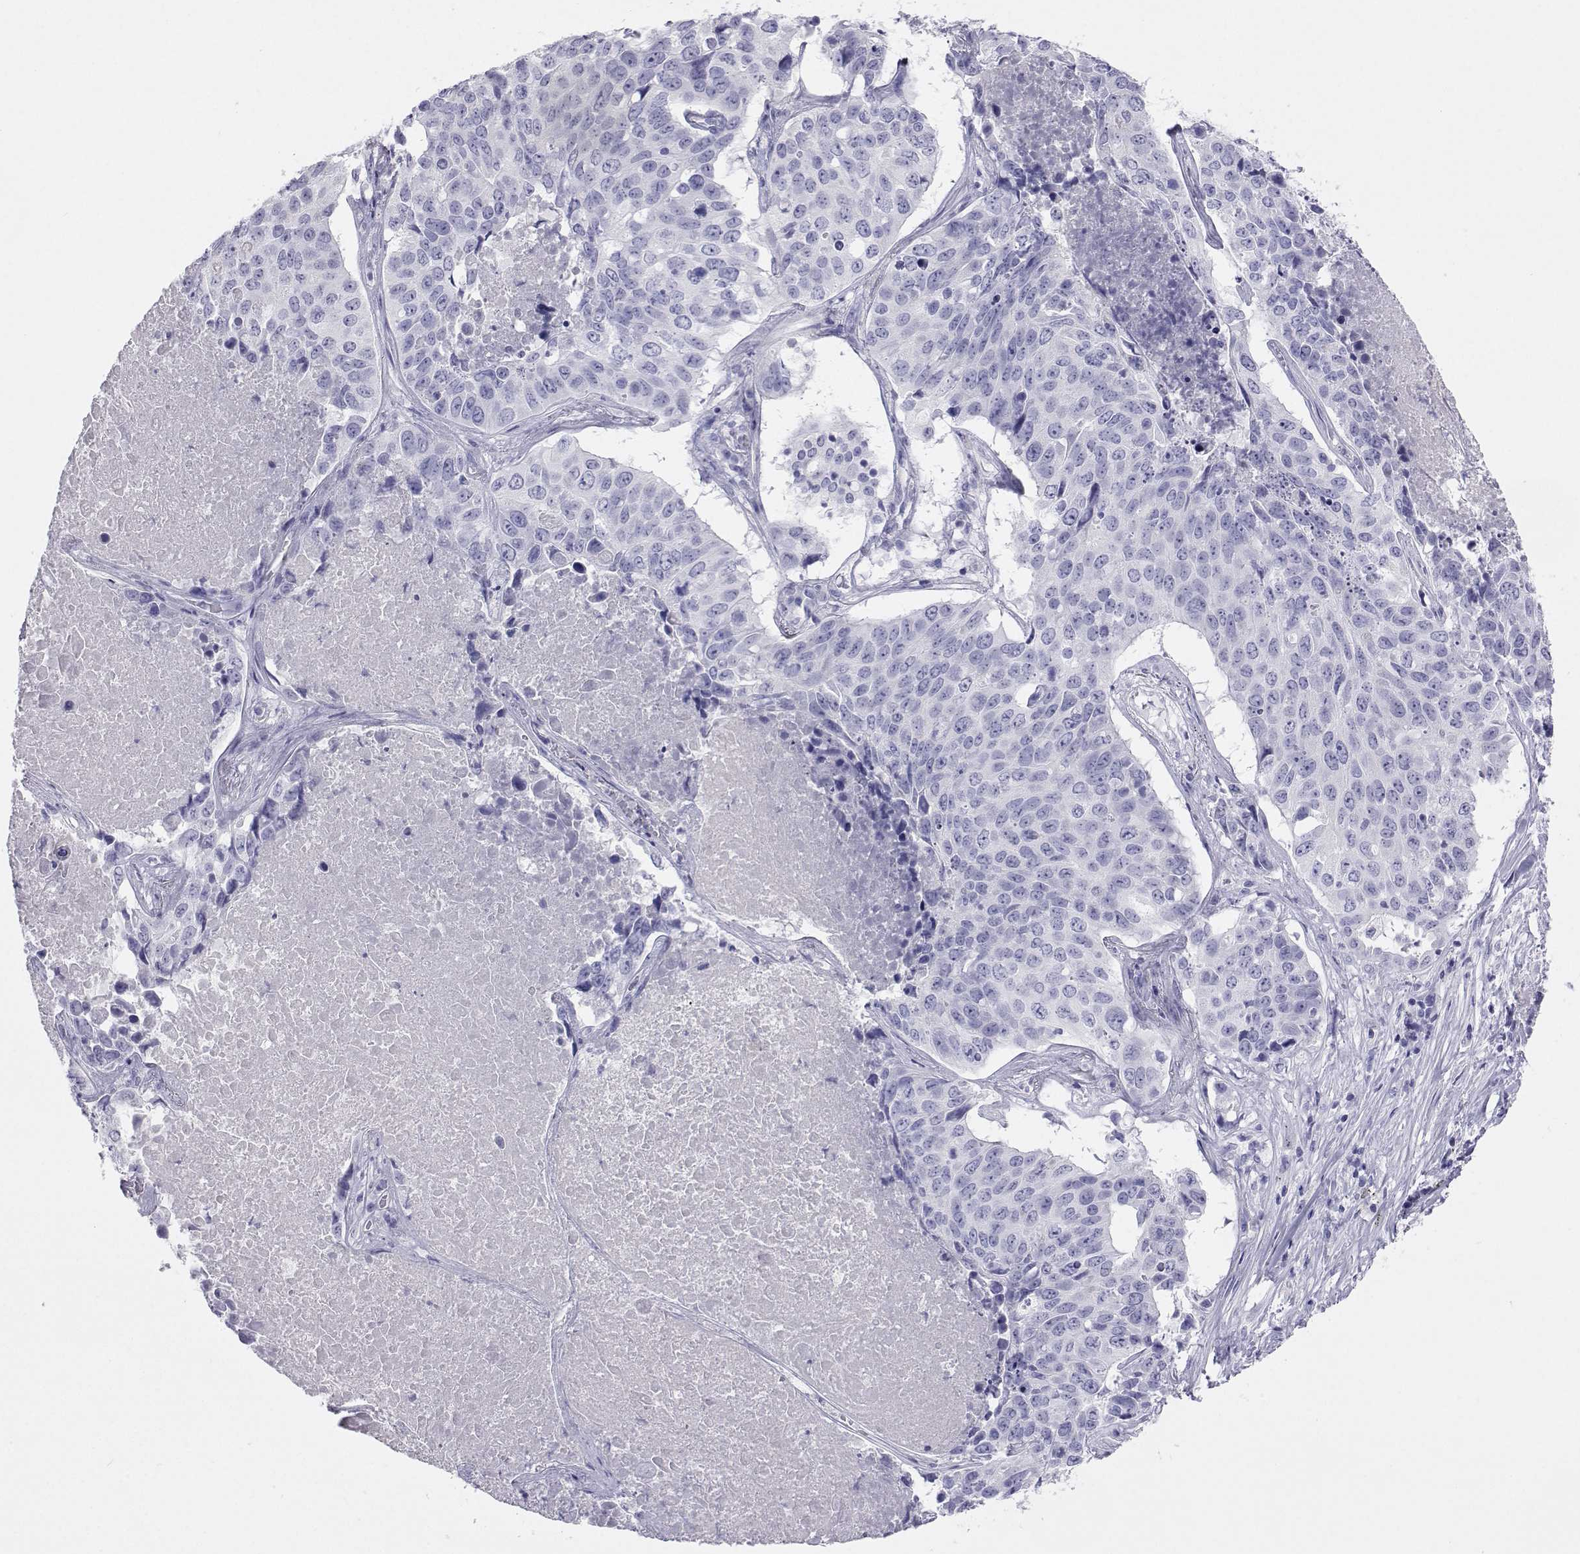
{"staining": {"intensity": "negative", "quantity": "none", "location": "none"}, "tissue": "lung cancer", "cell_type": "Tumor cells", "image_type": "cancer", "snomed": [{"axis": "morphology", "description": "Normal tissue, NOS"}, {"axis": "morphology", "description": "Squamous cell carcinoma, NOS"}, {"axis": "topography", "description": "Bronchus"}, {"axis": "topography", "description": "Lung"}], "caption": "Tumor cells are negative for protein expression in human squamous cell carcinoma (lung).", "gene": "PLIN4", "patient": {"sex": "male", "age": 64}}